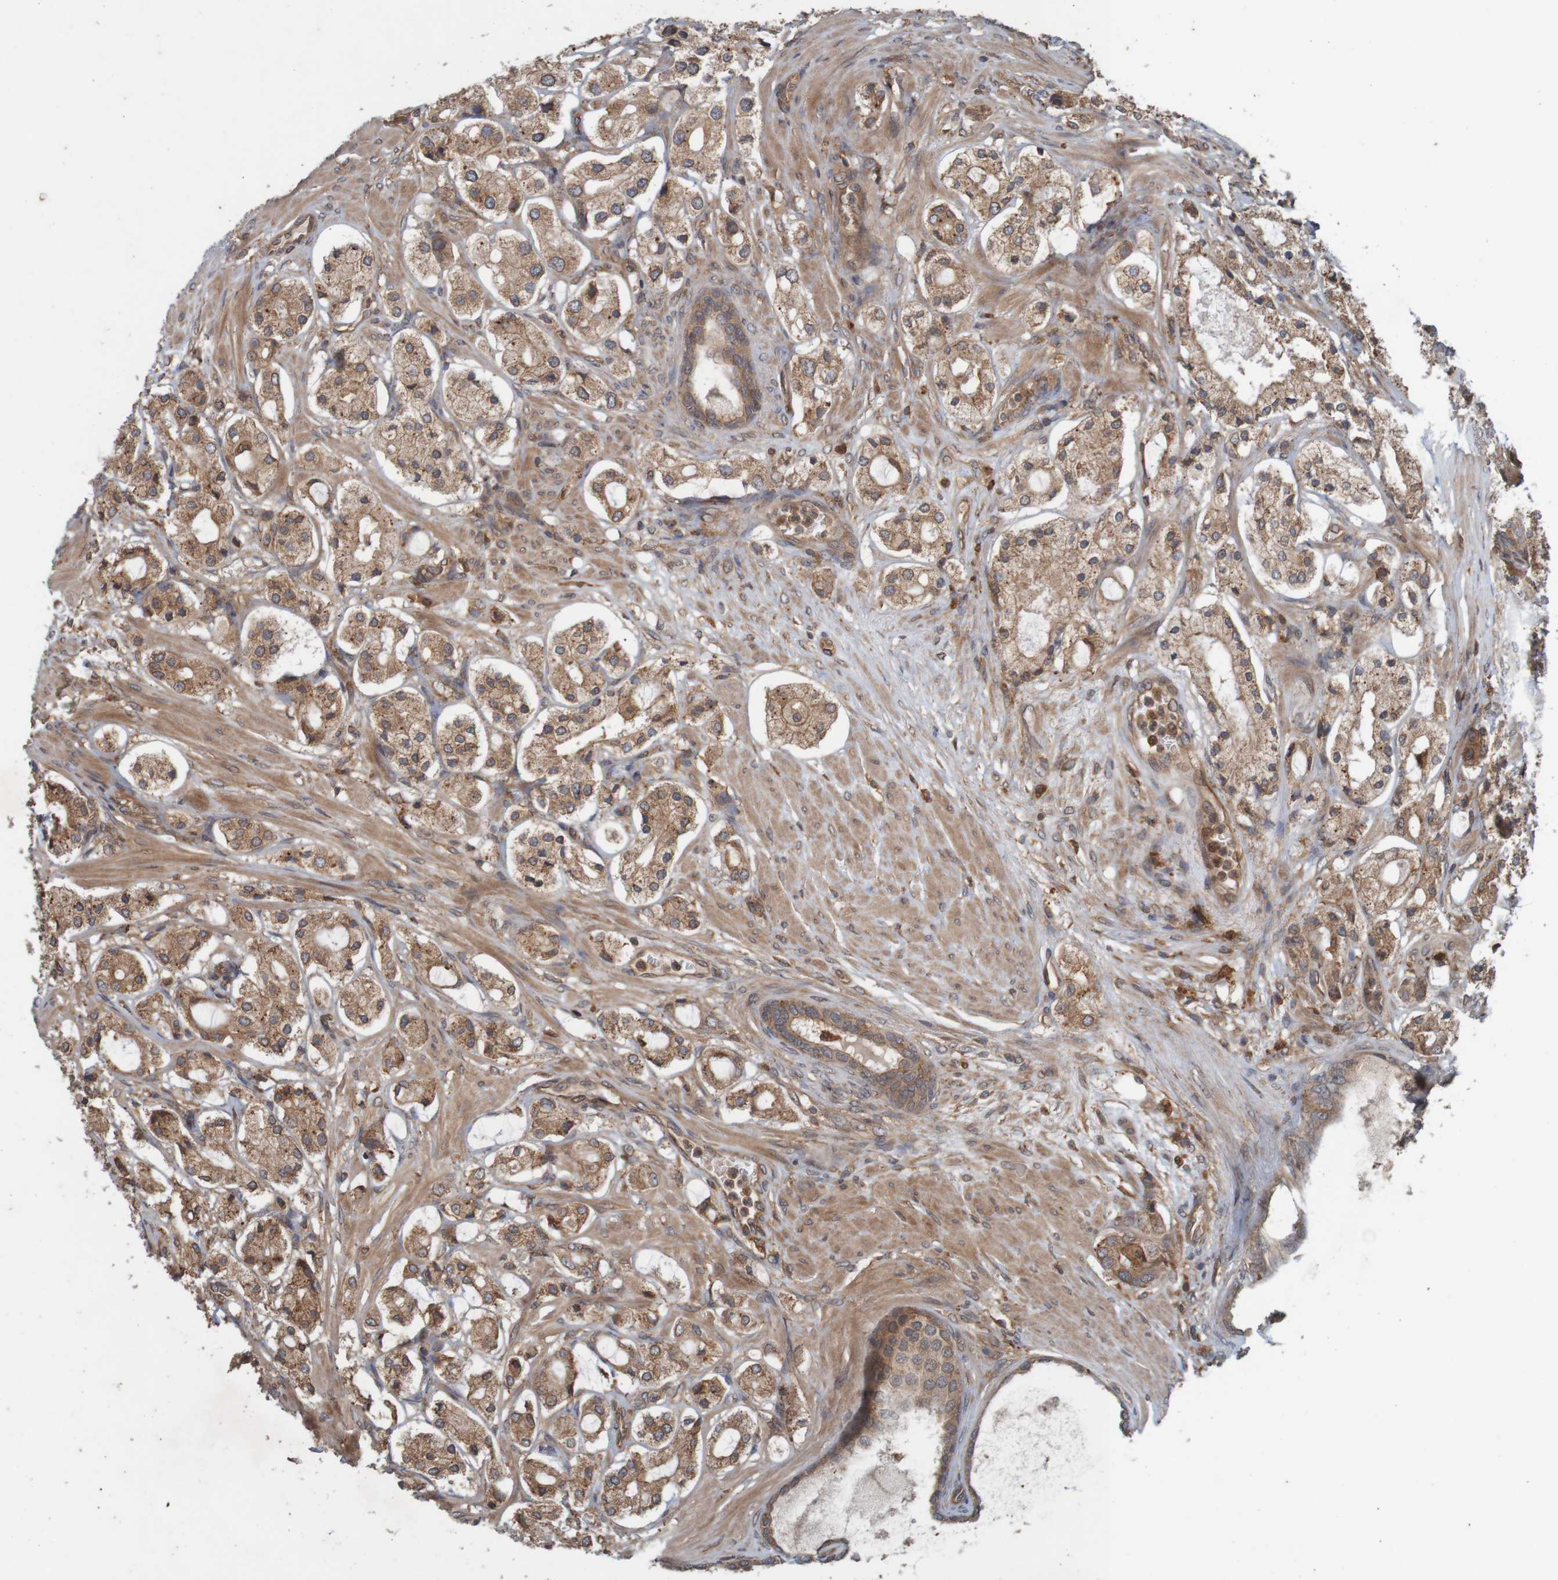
{"staining": {"intensity": "moderate", "quantity": ">75%", "location": "cytoplasmic/membranous"}, "tissue": "prostate cancer", "cell_type": "Tumor cells", "image_type": "cancer", "snomed": [{"axis": "morphology", "description": "Adenocarcinoma, High grade"}, {"axis": "topography", "description": "Prostate"}], "caption": "High-grade adenocarcinoma (prostate) stained with IHC demonstrates moderate cytoplasmic/membranous expression in approximately >75% of tumor cells.", "gene": "ARHGEF11", "patient": {"sex": "male", "age": 65}}